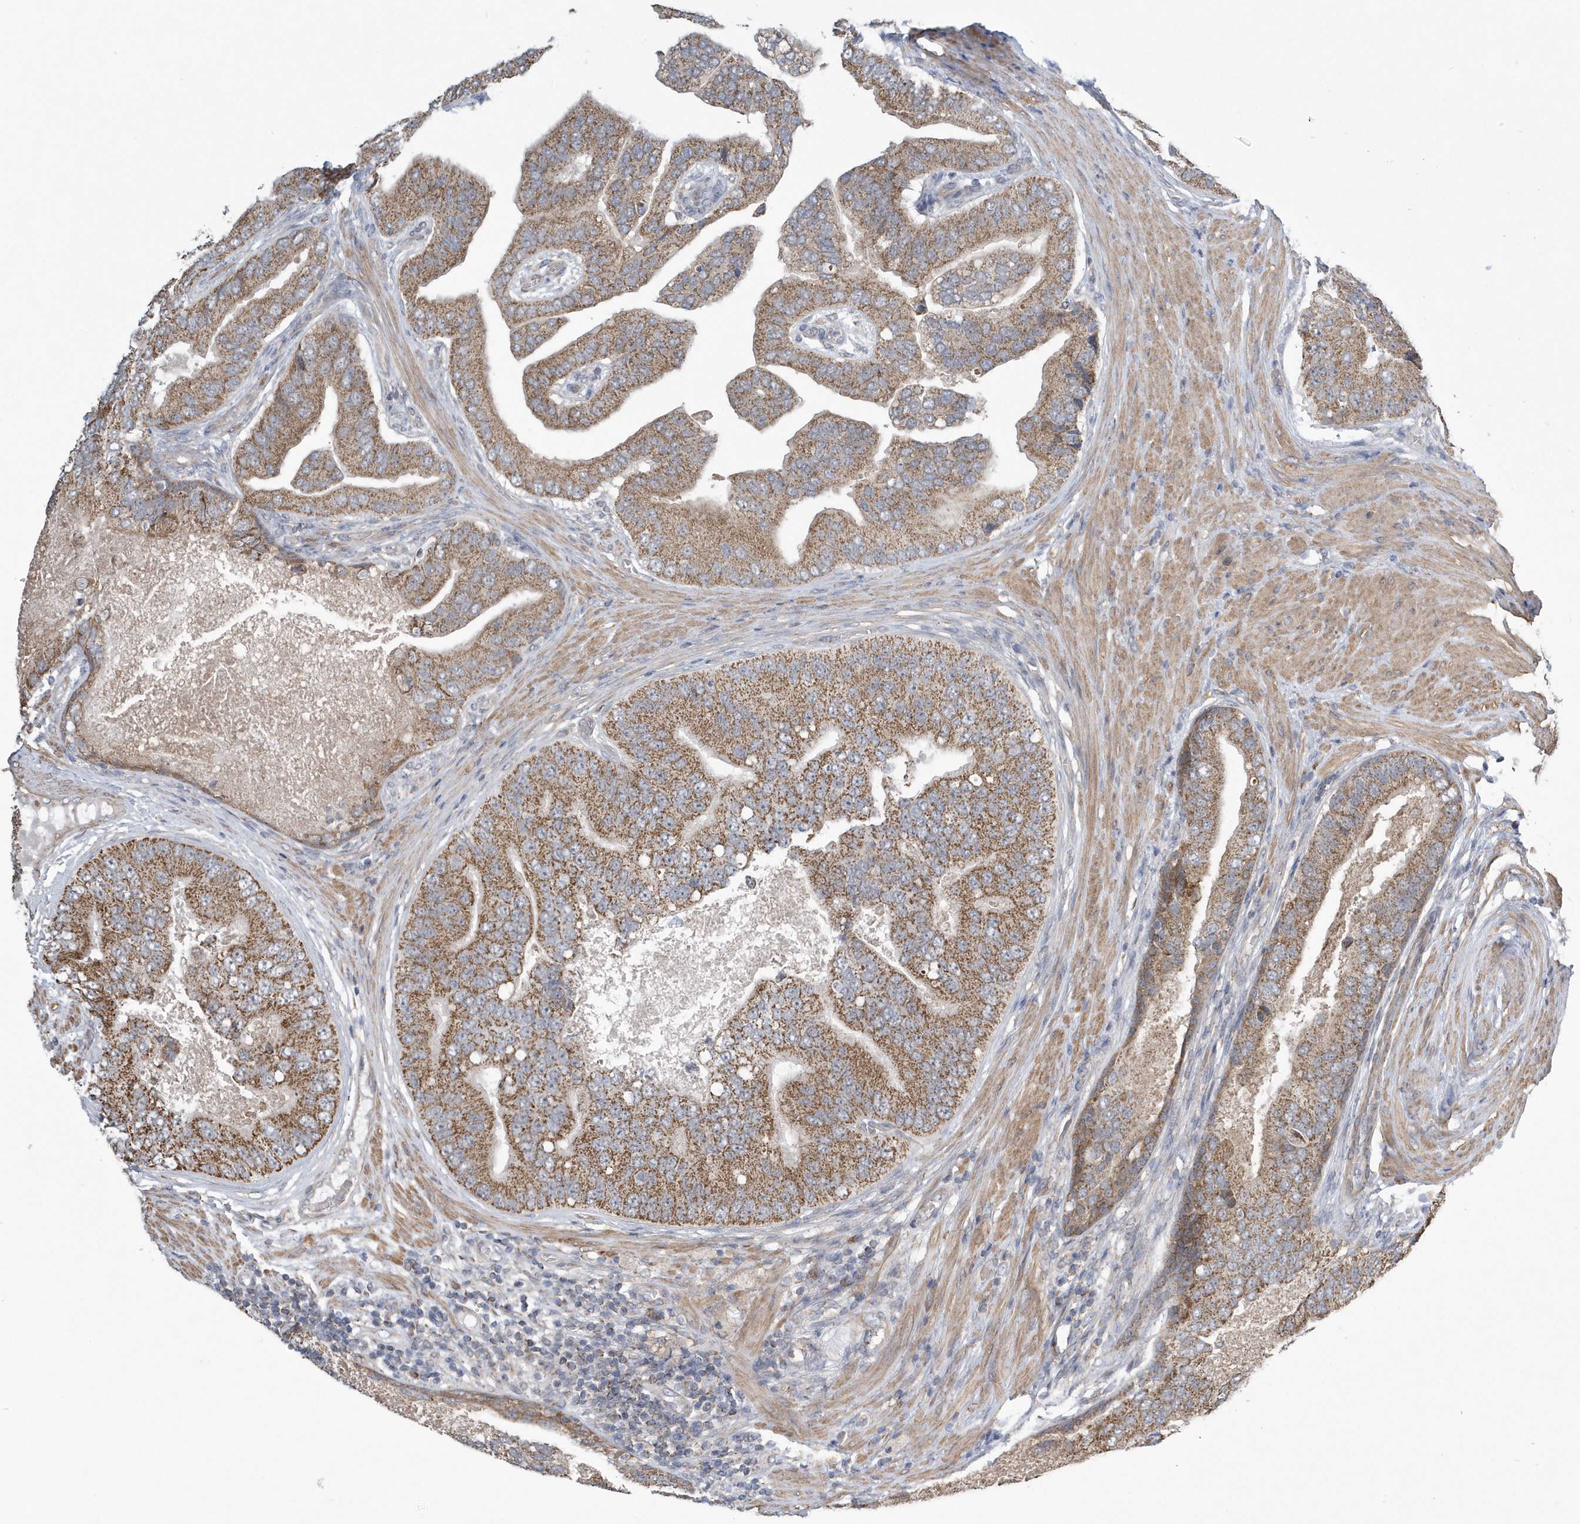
{"staining": {"intensity": "moderate", "quantity": ">75%", "location": "cytoplasmic/membranous"}, "tissue": "prostate cancer", "cell_type": "Tumor cells", "image_type": "cancer", "snomed": [{"axis": "morphology", "description": "Adenocarcinoma, High grade"}, {"axis": "topography", "description": "Prostate"}], "caption": "Tumor cells display medium levels of moderate cytoplasmic/membranous positivity in about >75% of cells in prostate cancer.", "gene": "SLX9", "patient": {"sex": "male", "age": 70}}